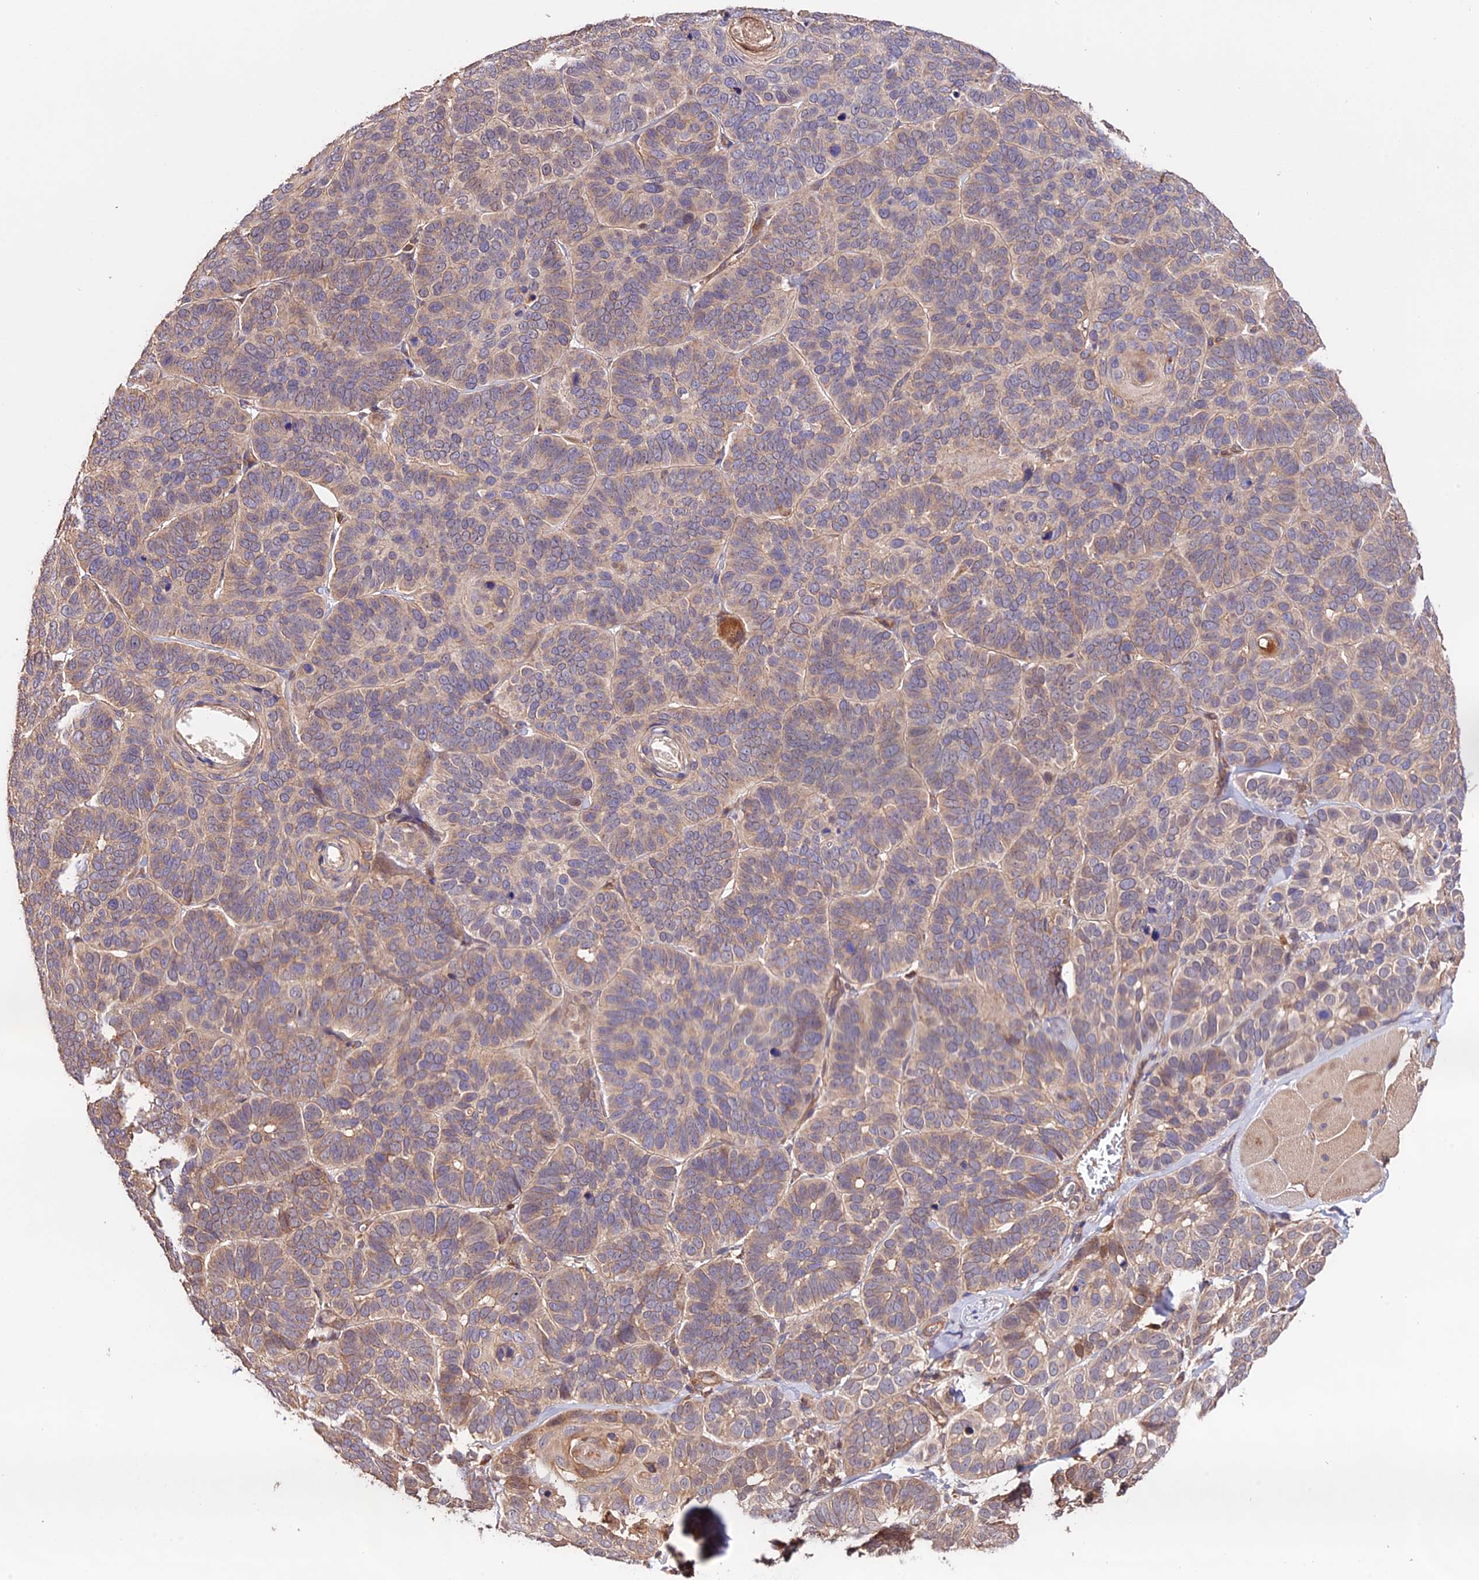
{"staining": {"intensity": "weak", "quantity": "<25%", "location": "cytoplasmic/membranous"}, "tissue": "skin cancer", "cell_type": "Tumor cells", "image_type": "cancer", "snomed": [{"axis": "morphology", "description": "Basal cell carcinoma"}, {"axis": "topography", "description": "Skin"}], "caption": "Immunohistochemistry micrograph of neoplastic tissue: skin cancer (basal cell carcinoma) stained with DAB displays no significant protein expression in tumor cells.", "gene": "CES3", "patient": {"sex": "male", "age": 62}}